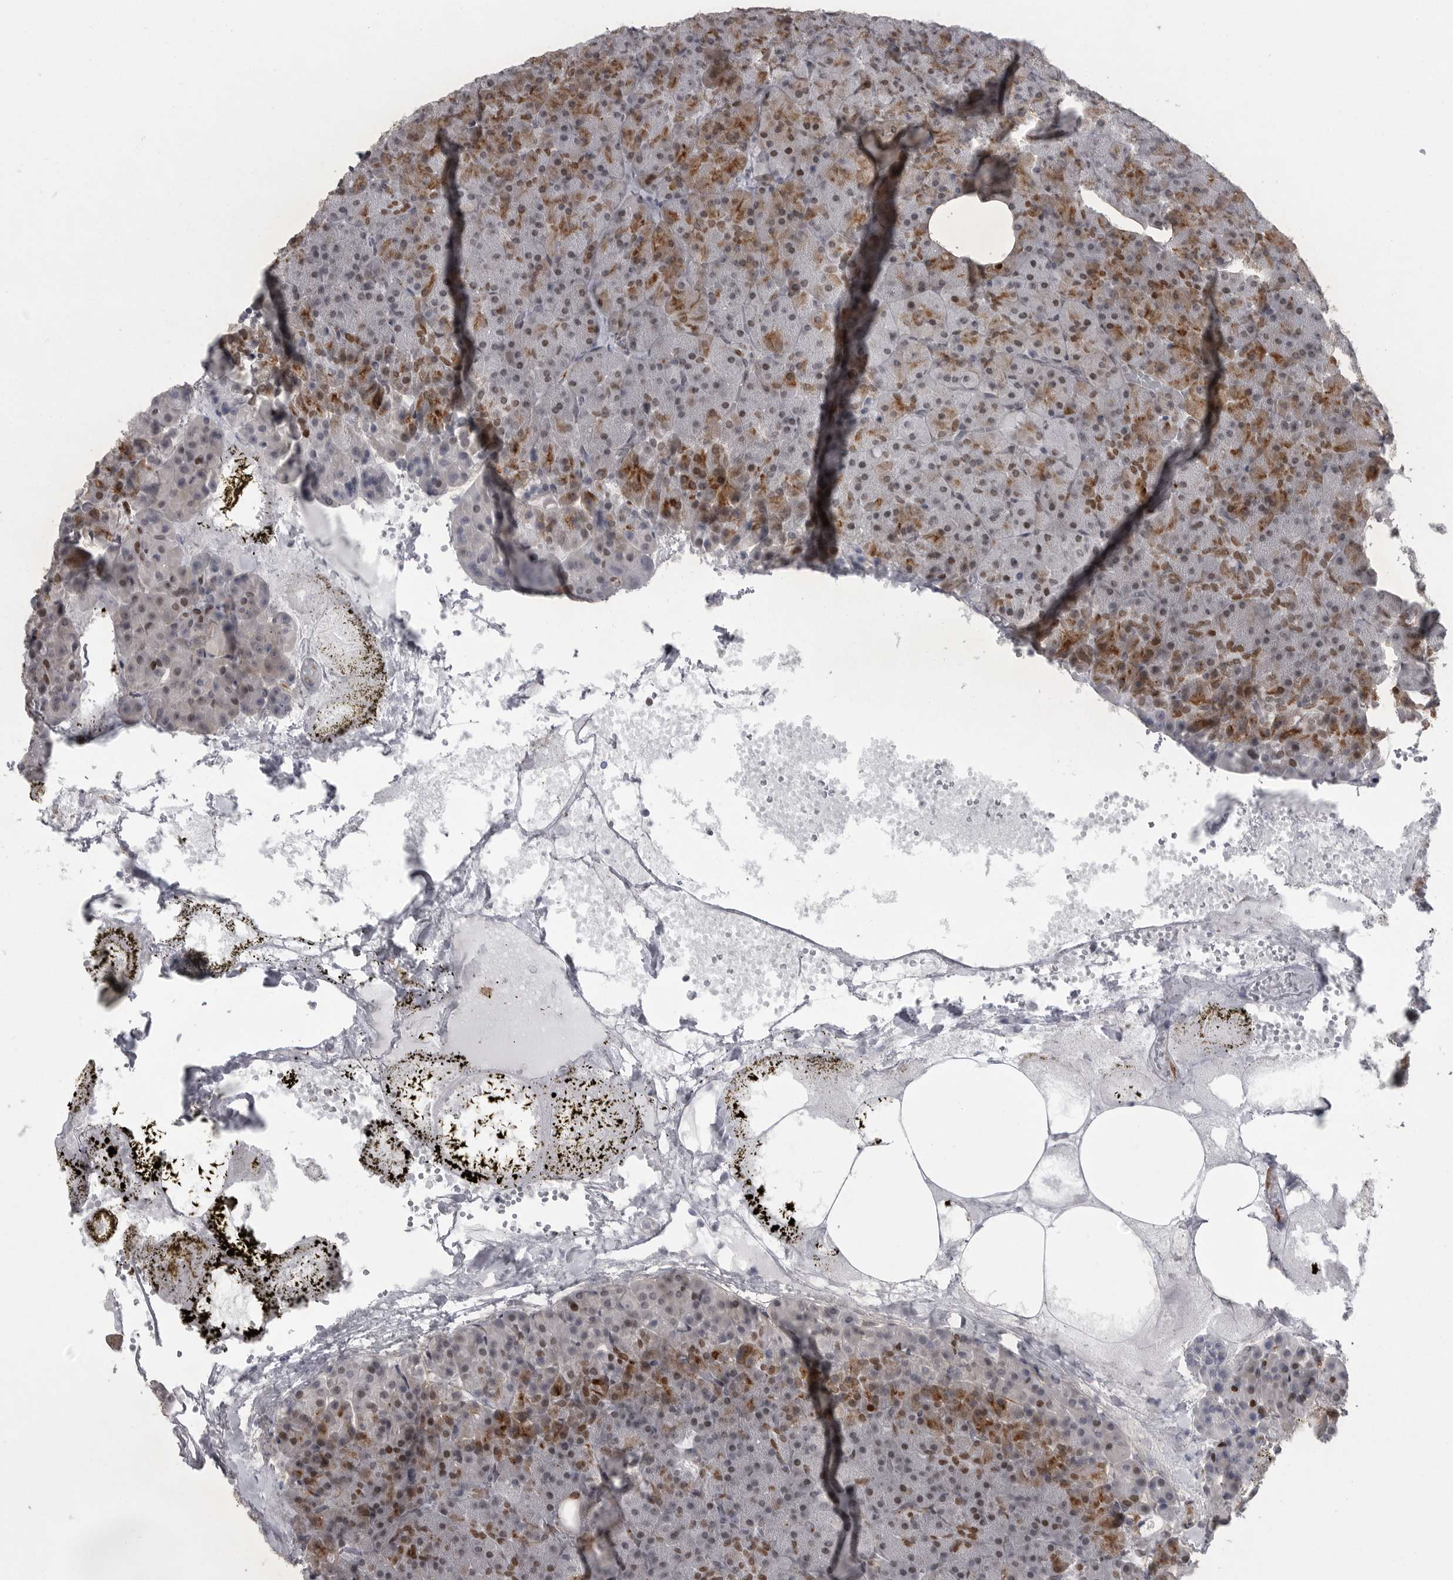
{"staining": {"intensity": "moderate", "quantity": "25%-75%", "location": "cytoplasmic/membranous,nuclear"}, "tissue": "pancreas", "cell_type": "Exocrine glandular cells", "image_type": "normal", "snomed": [{"axis": "morphology", "description": "Normal tissue, NOS"}, {"axis": "morphology", "description": "Carcinoid, malignant, NOS"}, {"axis": "topography", "description": "Pancreas"}], "caption": "IHC staining of benign pancreas, which exhibits medium levels of moderate cytoplasmic/membranous,nuclear staining in approximately 25%-75% of exocrine glandular cells indicating moderate cytoplasmic/membranous,nuclear protein expression. The staining was performed using DAB (brown) for protein detection and nuclei were counterstained in hematoxylin (blue).", "gene": "HMGN3", "patient": {"sex": "female", "age": 35}}